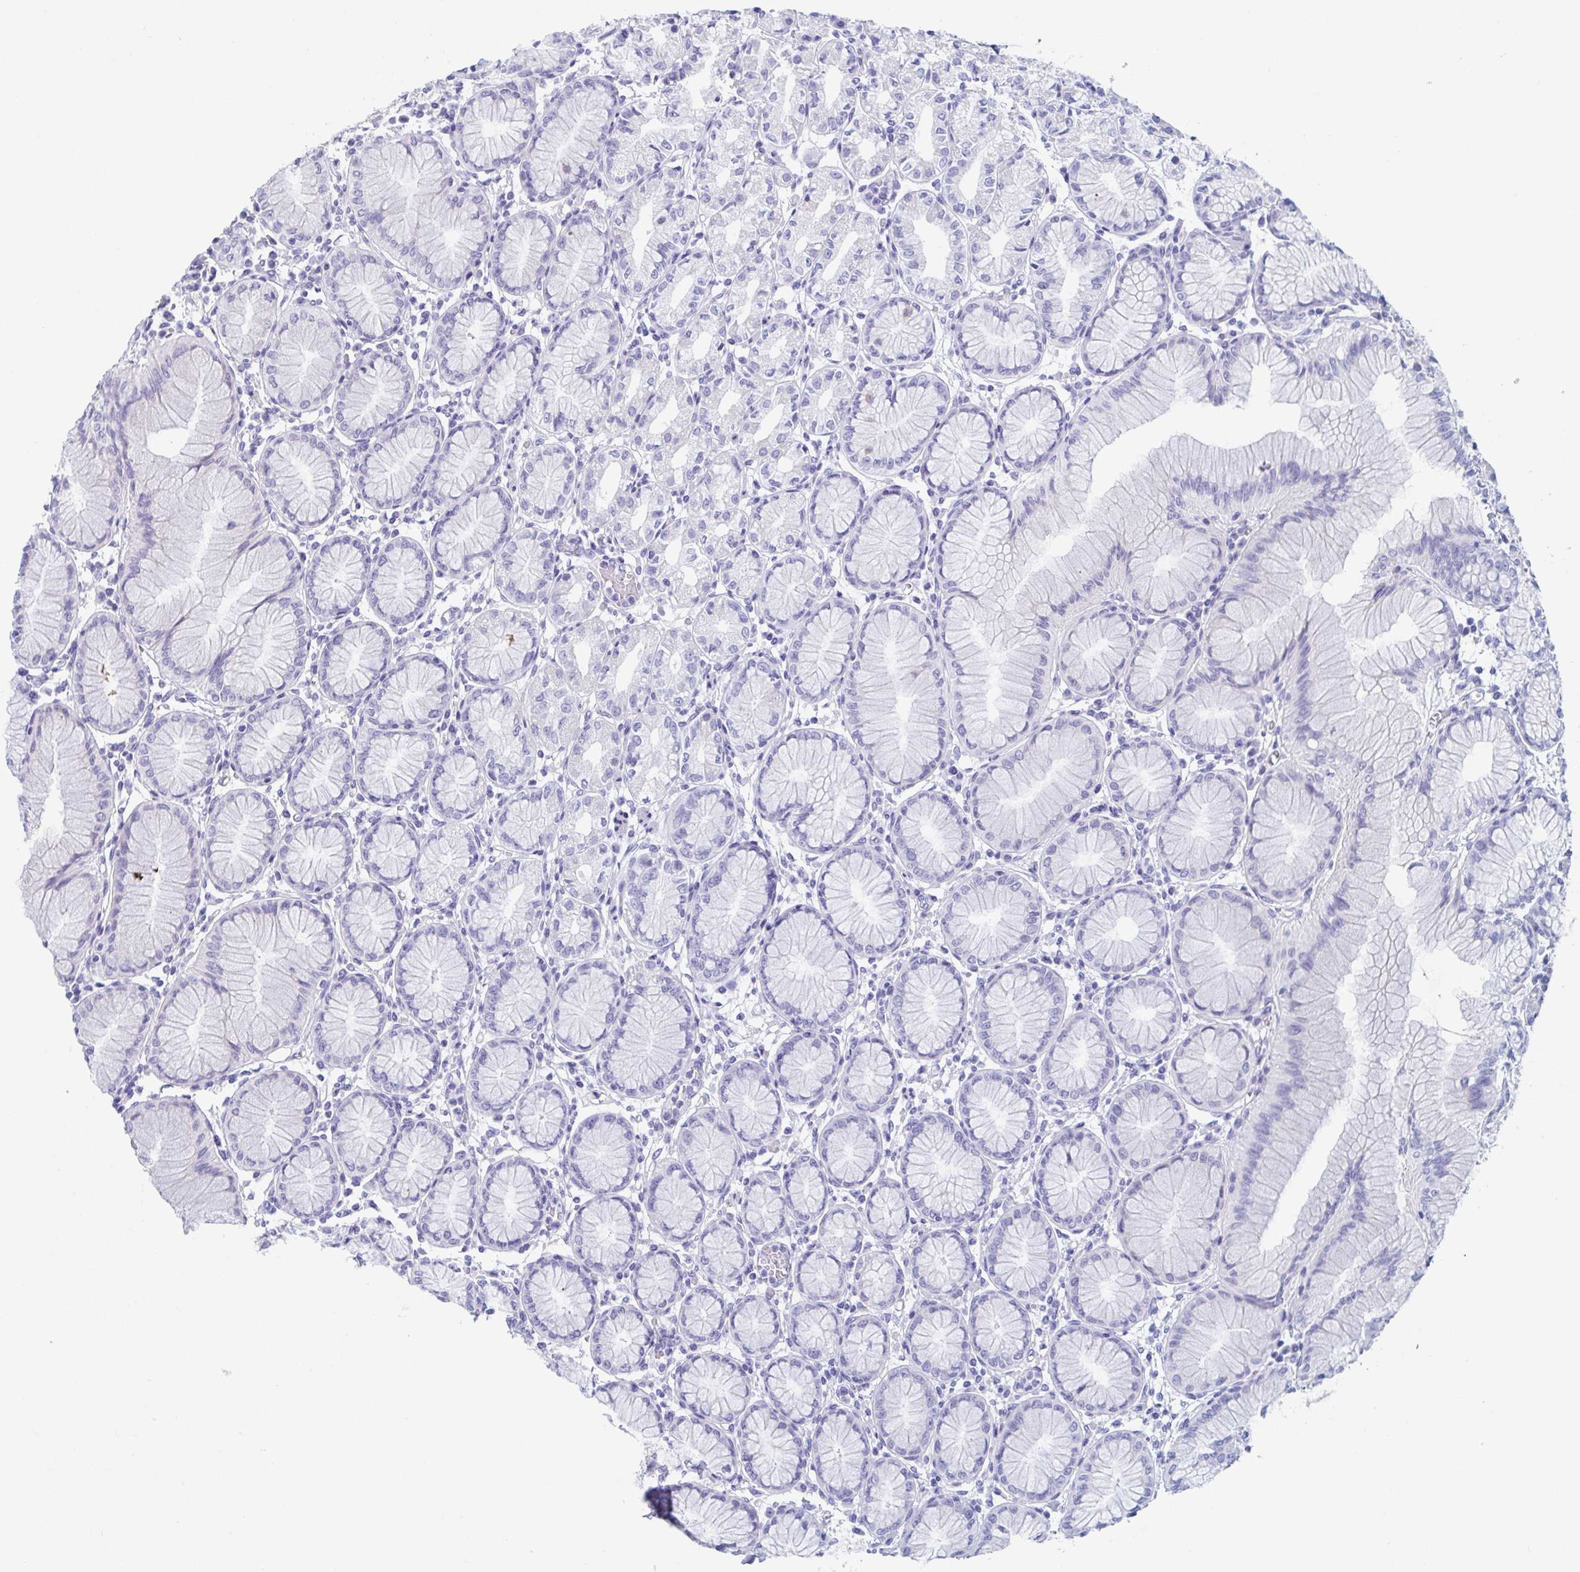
{"staining": {"intensity": "negative", "quantity": "none", "location": "none"}, "tissue": "stomach", "cell_type": "Glandular cells", "image_type": "normal", "snomed": [{"axis": "morphology", "description": "Normal tissue, NOS"}, {"axis": "topography", "description": "Stomach"}], "caption": "Glandular cells show no significant staining in unremarkable stomach. (DAB immunohistochemistry (IHC) with hematoxylin counter stain).", "gene": "ZPBP", "patient": {"sex": "female", "age": 57}}